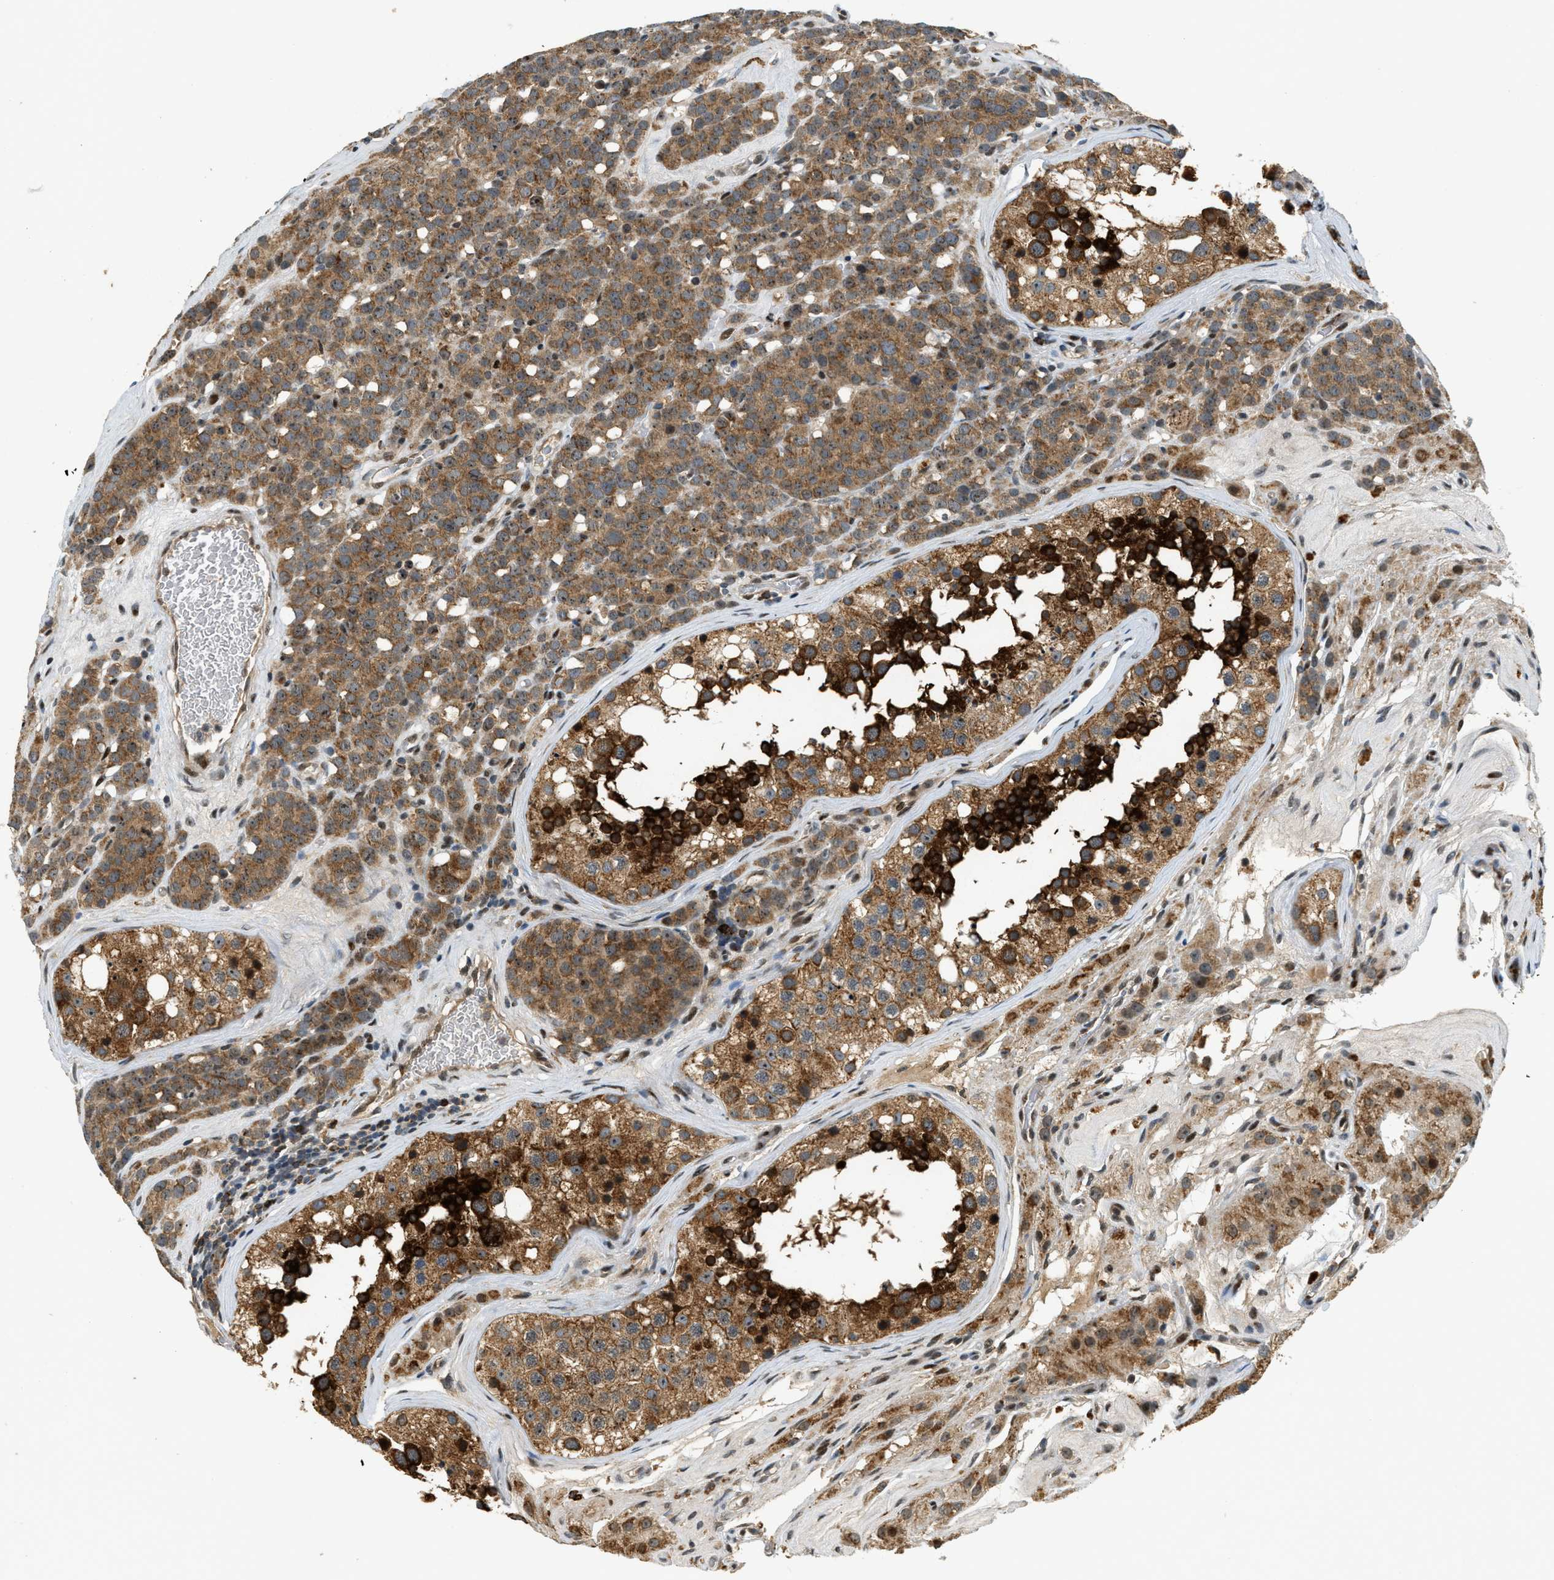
{"staining": {"intensity": "moderate", "quantity": ">75%", "location": "cytoplasmic/membranous"}, "tissue": "testis cancer", "cell_type": "Tumor cells", "image_type": "cancer", "snomed": [{"axis": "morphology", "description": "Seminoma, NOS"}, {"axis": "topography", "description": "Testis"}], "caption": "DAB (3,3'-diaminobenzidine) immunohistochemical staining of human testis cancer (seminoma) demonstrates moderate cytoplasmic/membranous protein staining in about >75% of tumor cells.", "gene": "TRAPPC14", "patient": {"sex": "male", "age": 71}}